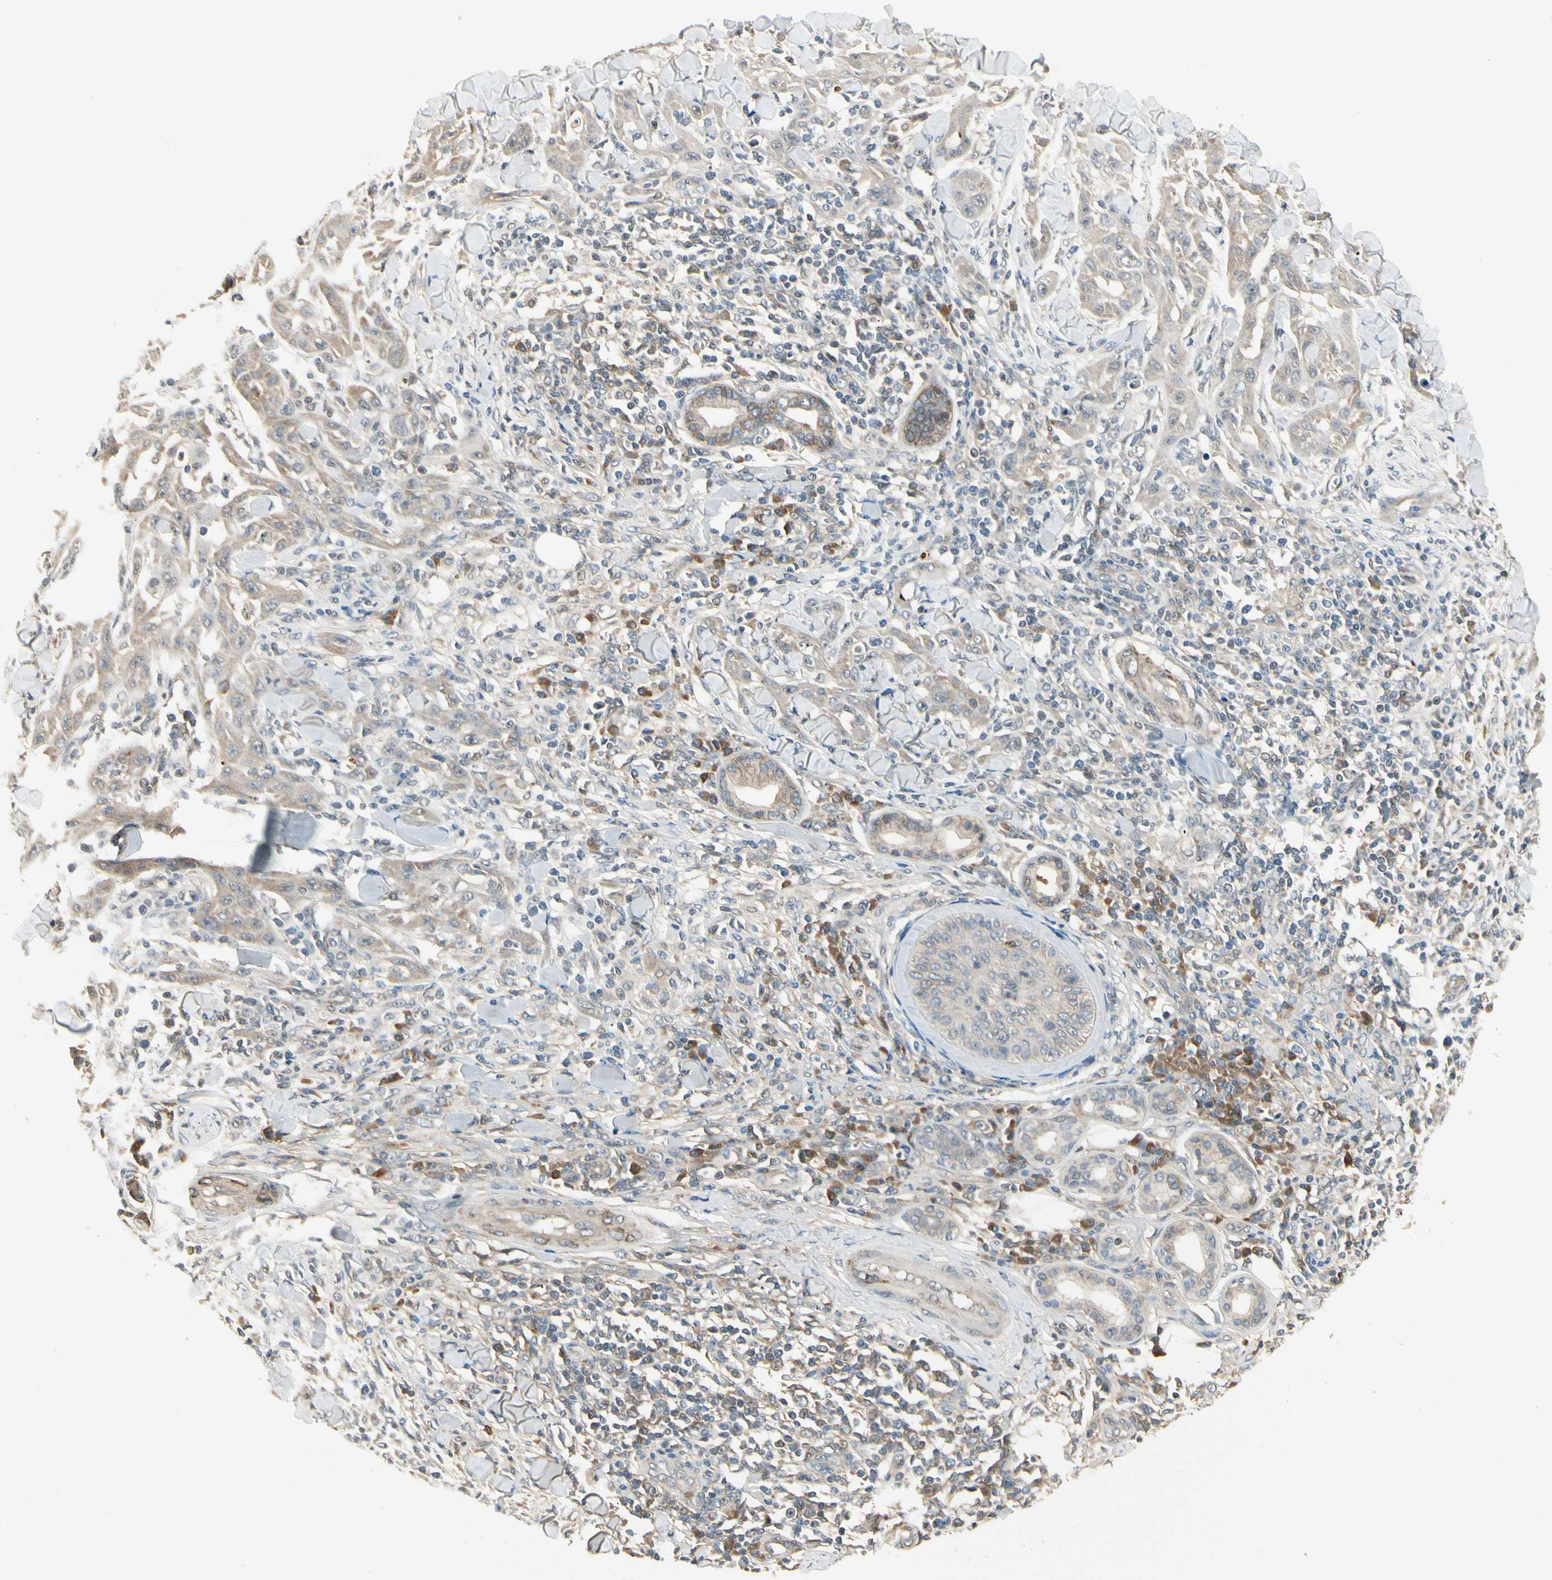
{"staining": {"intensity": "negative", "quantity": "none", "location": "none"}, "tissue": "skin cancer", "cell_type": "Tumor cells", "image_type": "cancer", "snomed": [{"axis": "morphology", "description": "Squamous cell carcinoma, NOS"}, {"axis": "topography", "description": "Skin"}], "caption": "Tumor cells are negative for protein expression in human skin cancer (squamous cell carcinoma).", "gene": "EPHB3", "patient": {"sex": "male", "age": 24}}